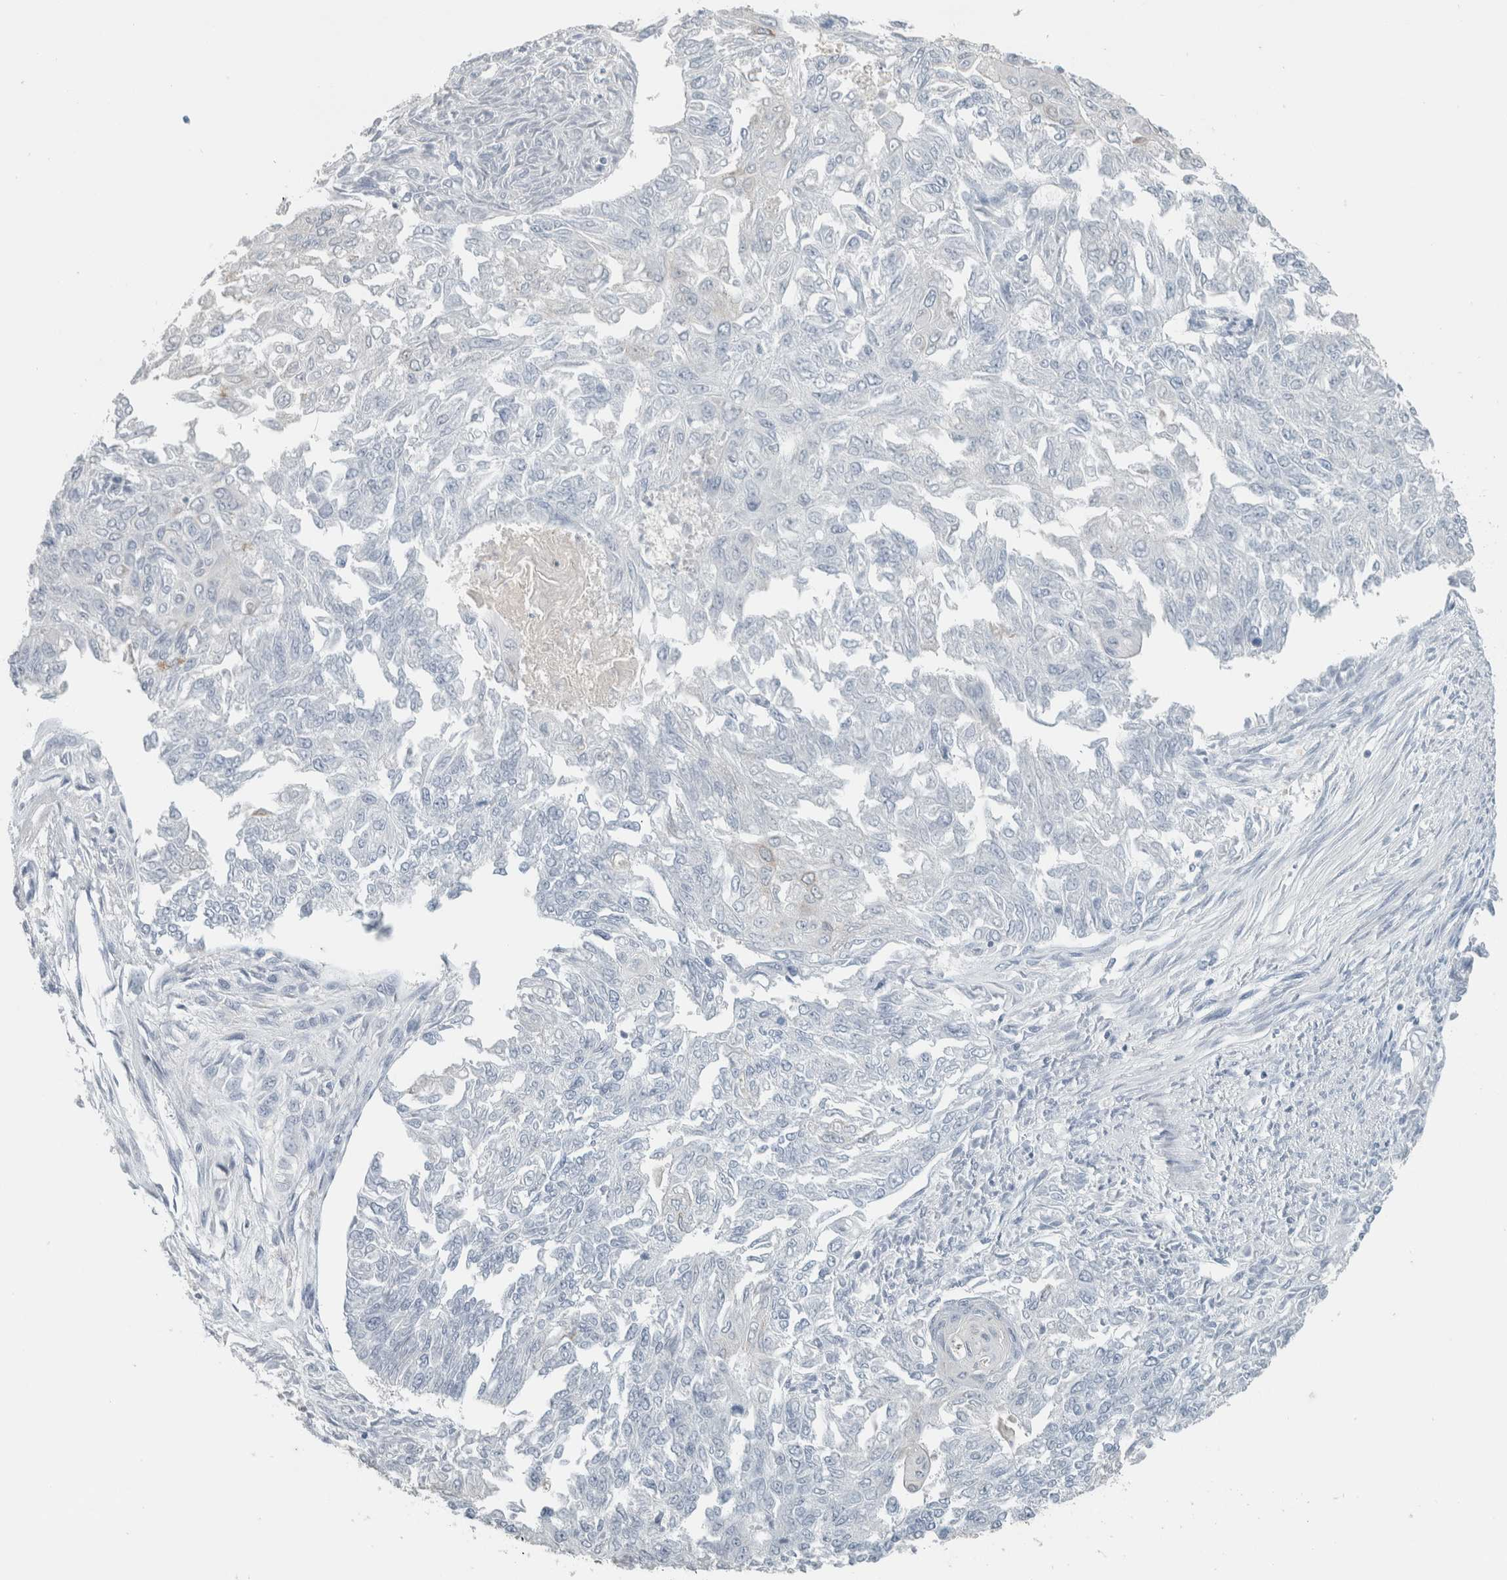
{"staining": {"intensity": "negative", "quantity": "none", "location": "none"}, "tissue": "endometrial cancer", "cell_type": "Tumor cells", "image_type": "cancer", "snomed": [{"axis": "morphology", "description": "Adenocarcinoma, NOS"}, {"axis": "topography", "description": "Endometrium"}], "caption": "Immunohistochemical staining of human adenocarcinoma (endometrial) displays no significant staining in tumor cells. (Stains: DAB (3,3'-diaminobenzidine) immunohistochemistry with hematoxylin counter stain, Microscopy: brightfield microscopy at high magnification).", "gene": "CRAT", "patient": {"sex": "female", "age": 32}}